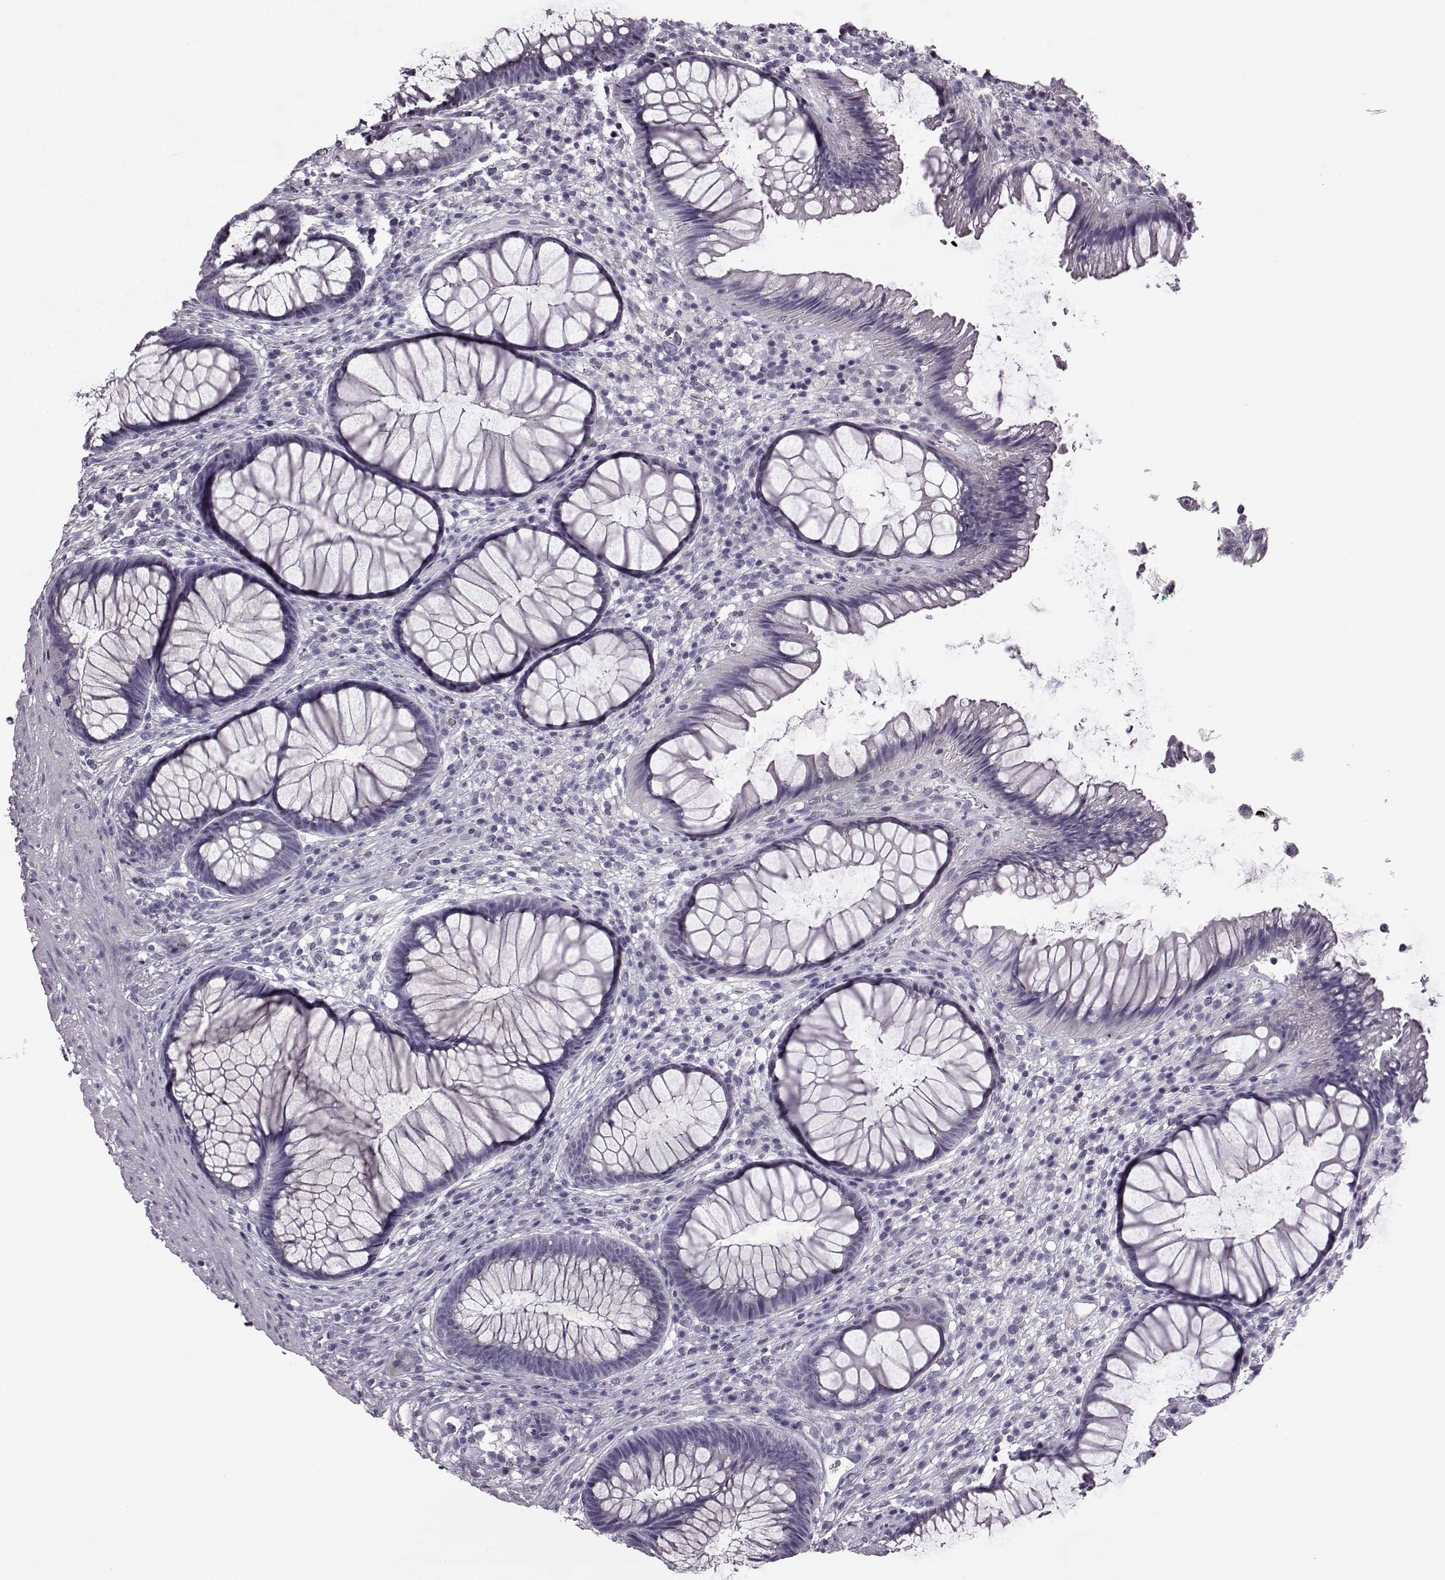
{"staining": {"intensity": "negative", "quantity": "none", "location": "none"}, "tissue": "rectum", "cell_type": "Glandular cells", "image_type": "normal", "snomed": [{"axis": "morphology", "description": "Normal tissue, NOS"}, {"axis": "topography", "description": "Smooth muscle"}, {"axis": "topography", "description": "Rectum"}], "caption": "Immunohistochemistry of benign human rectum shows no staining in glandular cells.", "gene": "ODAD4", "patient": {"sex": "male", "age": 53}}